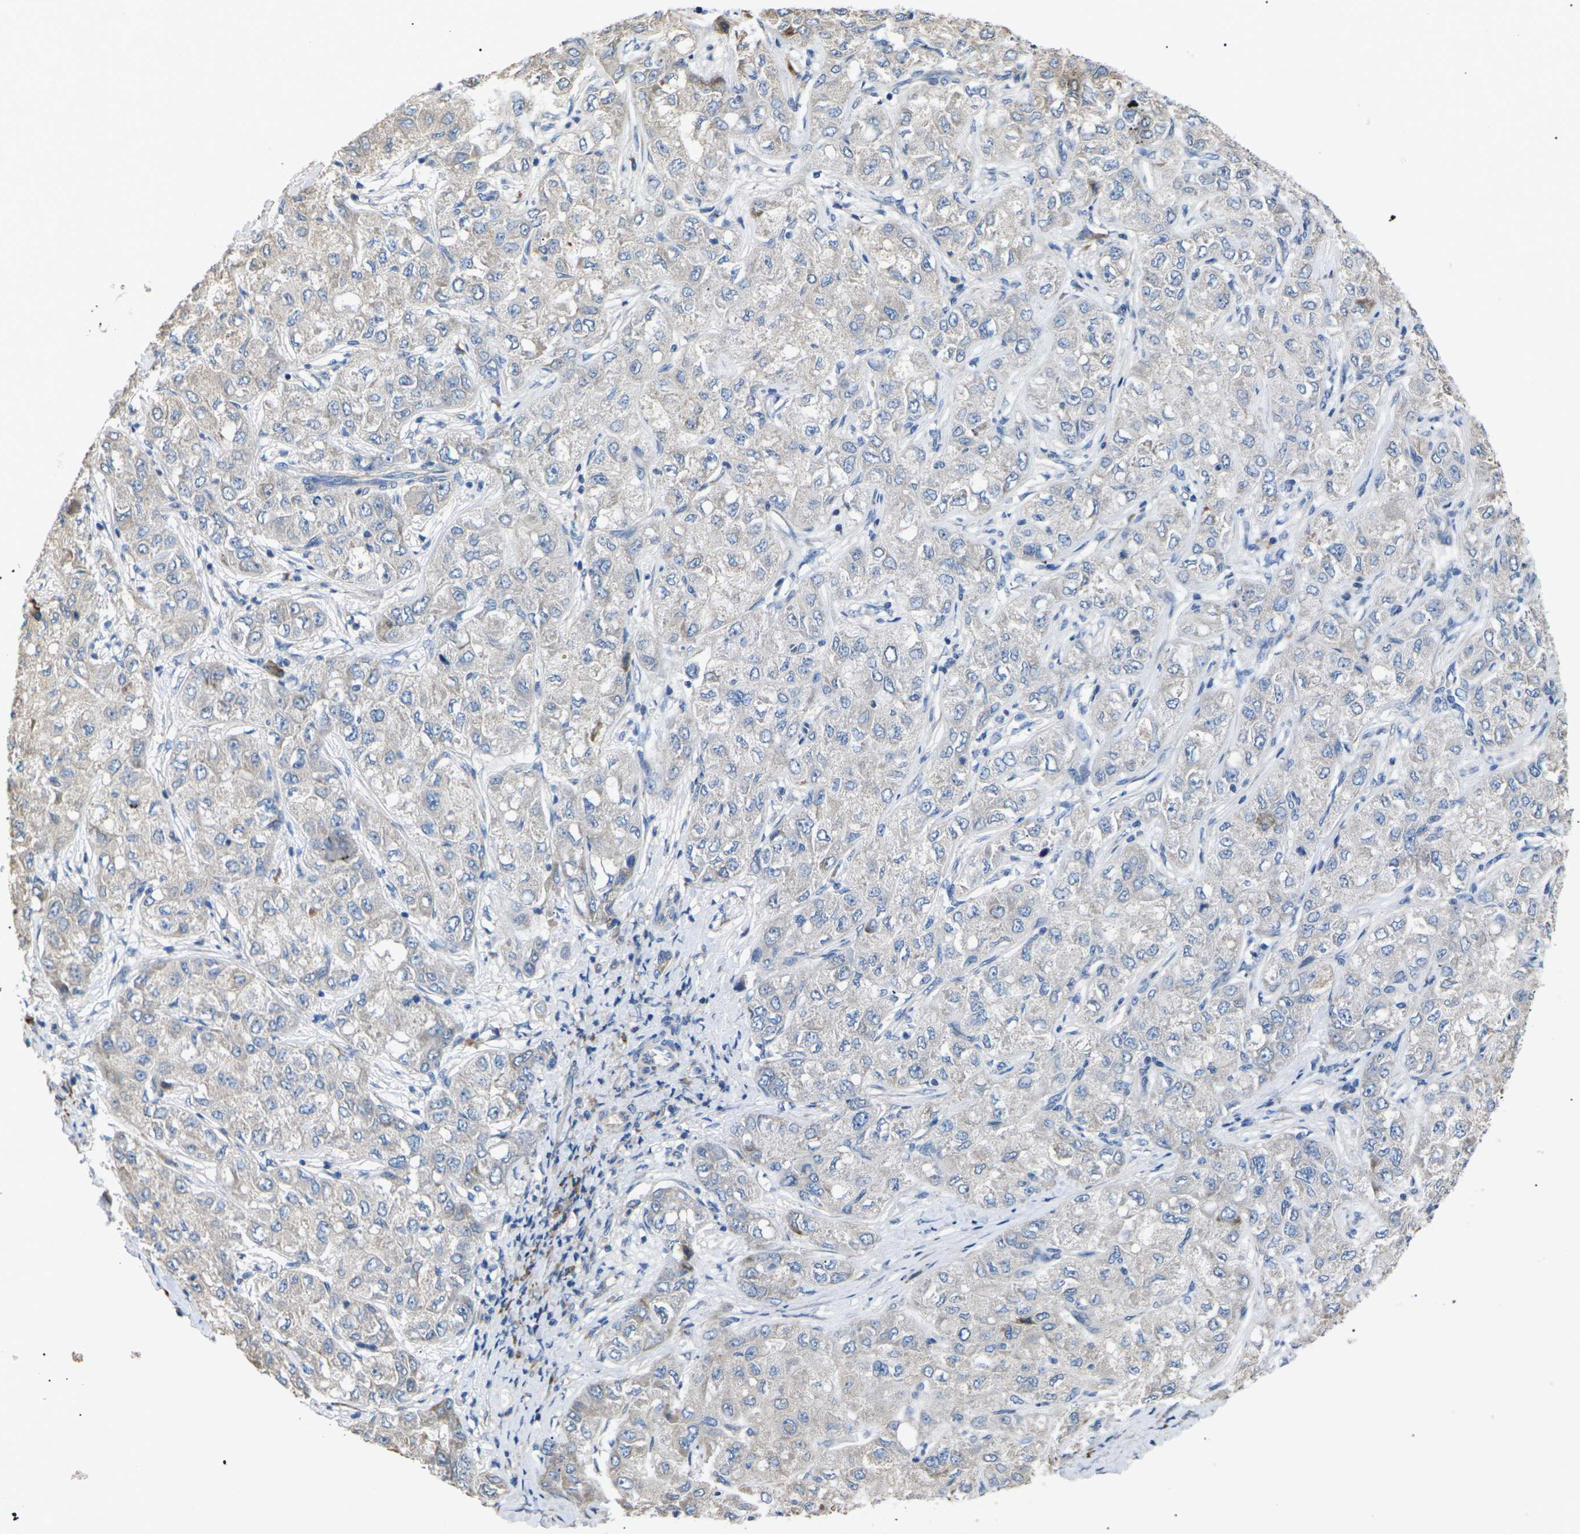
{"staining": {"intensity": "negative", "quantity": "none", "location": "none"}, "tissue": "liver cancer", "cell_type": "Tumor cells", "image_type": "cancer", "snomed": [{"axis": "morphology", "description": "Carcinoma, Hepatocellular, NOS"}, {"axis": "topography", "description": "Liver"}], "caption": "A high-resolution histopathology image shows IHC staining of liver hepatocellular carcinoma, which demonstrates no significant expression in tumor cells.", "gene": "KLHDC8B", "patient": {"sex": "male", "age": 80}}